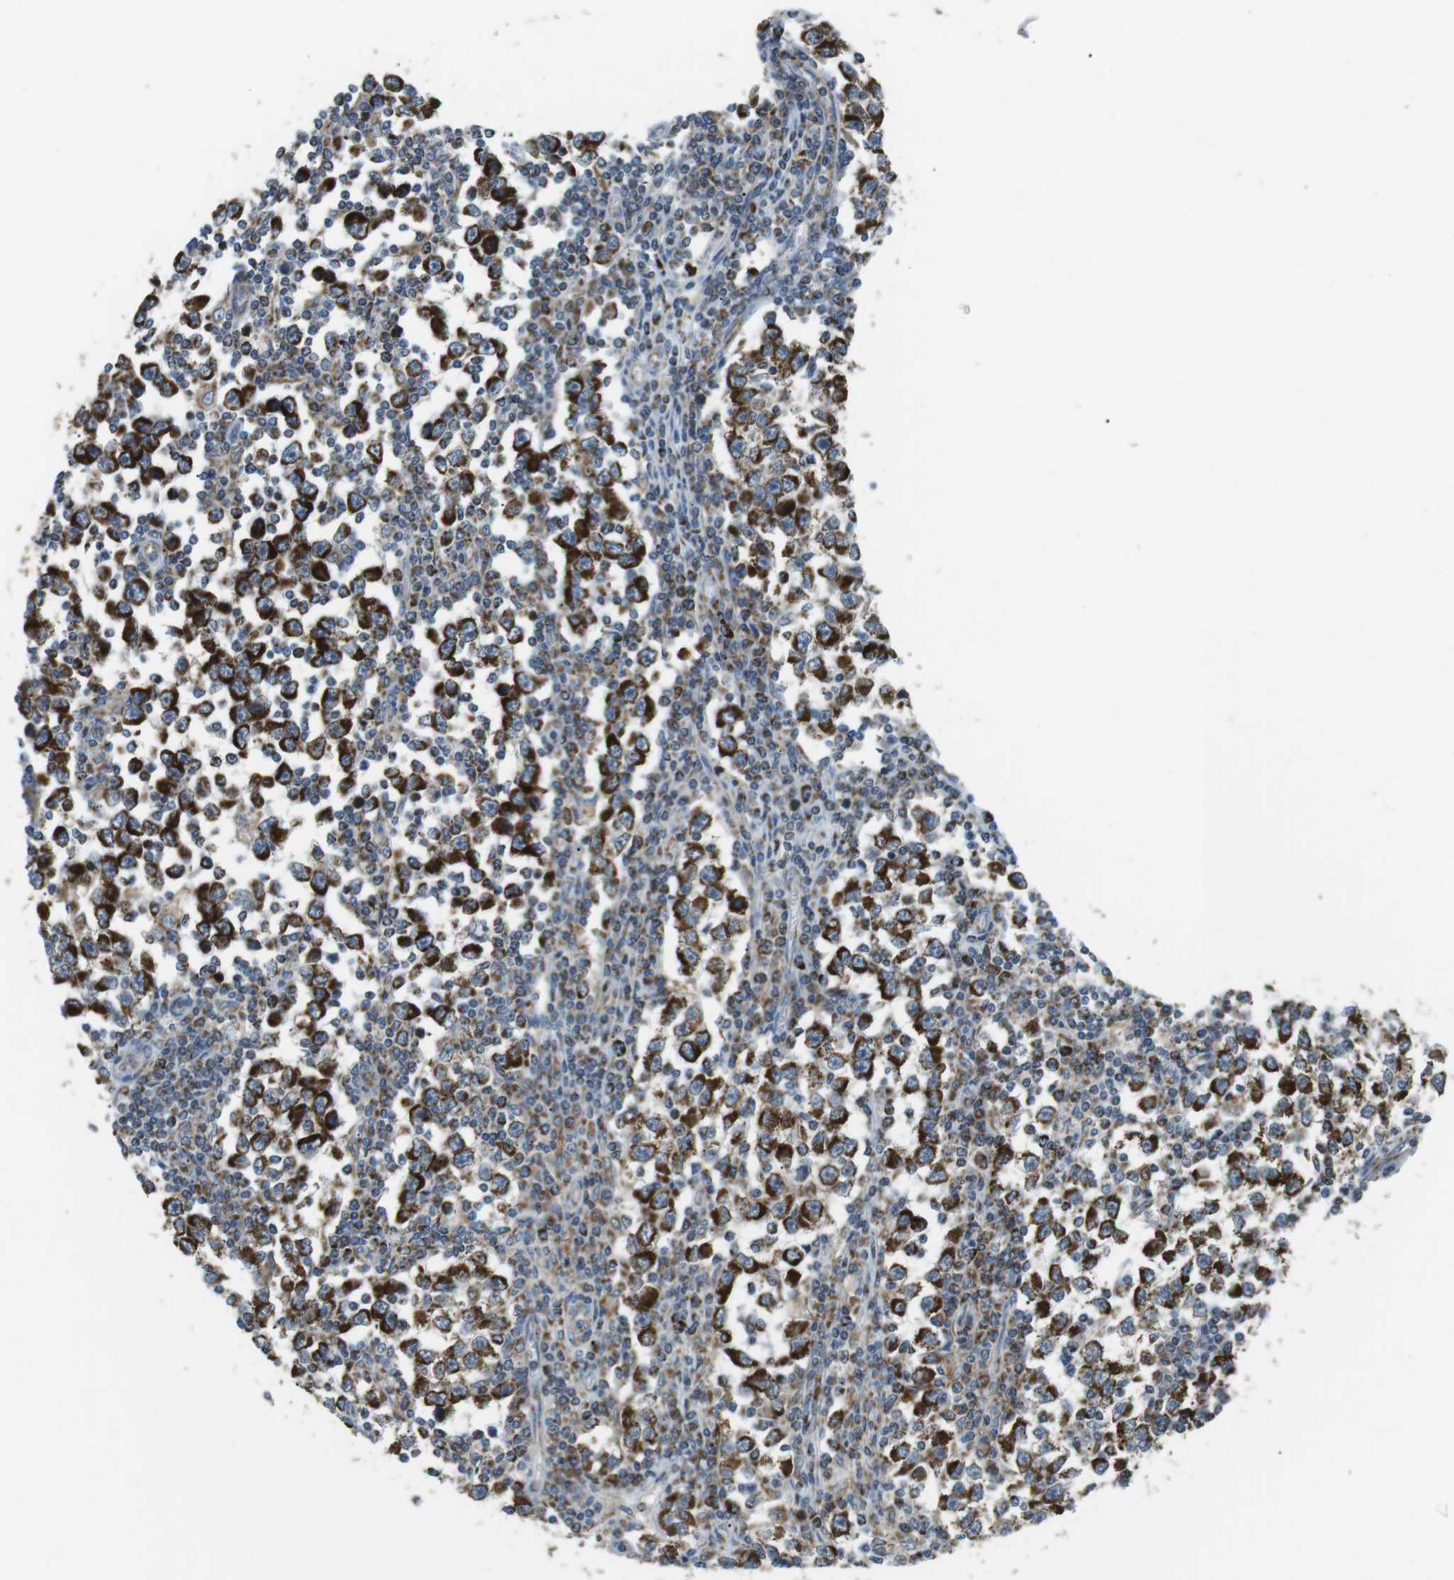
{"staining": {"intensity": "strong", "quantity": ">75%", "location": "cytoplasmic/membranous"}, "tissue": "testis cancer", "cell_type": "Tumor cells", "image_type": "cancer", "snomed": [{"axis": "morphology", "description": "Seminoma, NOS"}, {"axis": "topography", "description": "Testis"}], "caption": "Testis cancer (seminoma) stained with DAB IHC reveals high levels of strong cytoplasmic/membranous staining in approximately >75% of tumor cells.", "gene": "BACE1", "patient": {"sex": "male", "age": 65}}